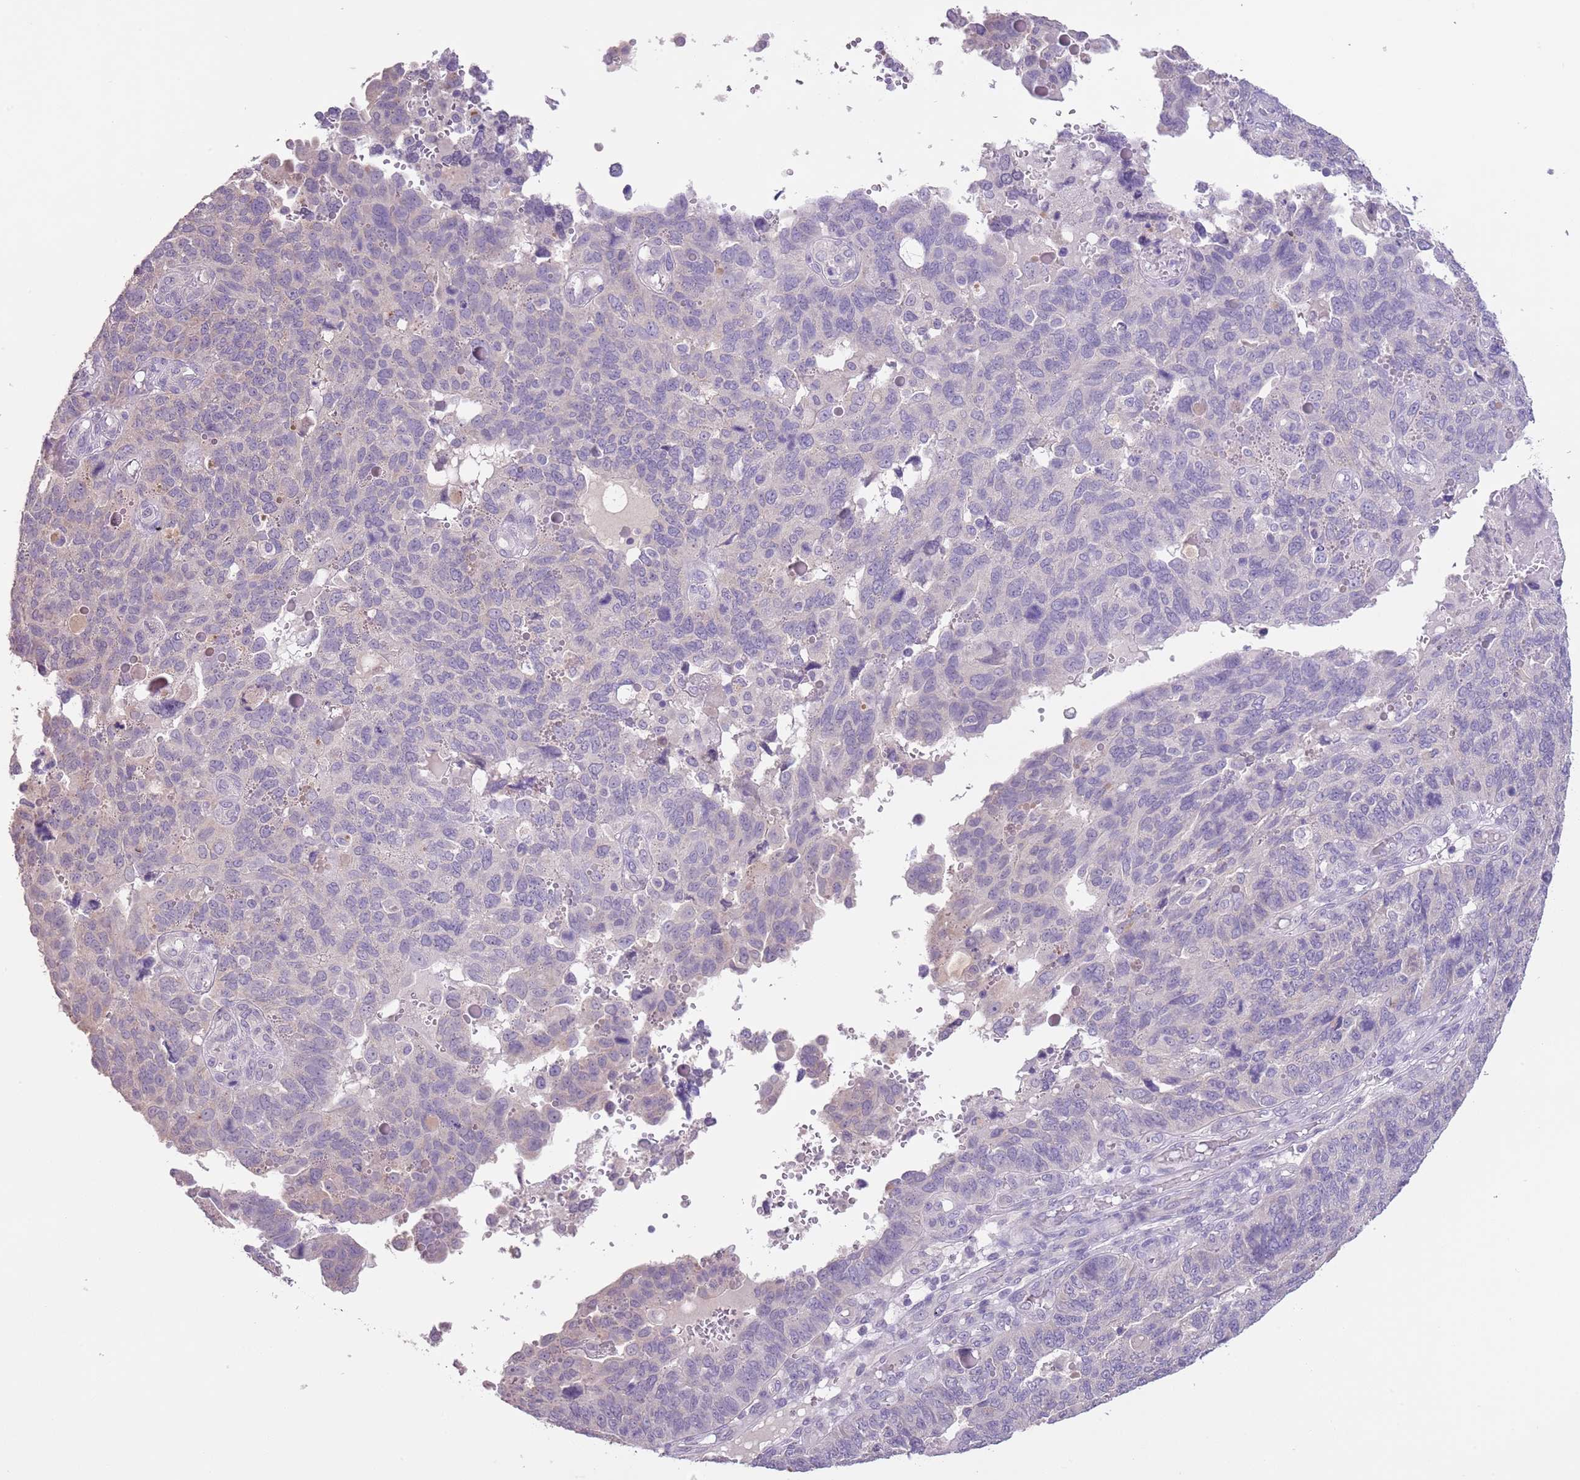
{"staining": {"intensity": "negative", "quantity": "none", "location": "none"}, "tissue": "endometrial cancer", "cell_type": "Tumor cells", "image_type": "cancer", "snomed": [{"axis": "morphology", "description": "Adenocarcinoma, NOS"}, {"axis": "topography", "description": "Endometrium"}], "caption": "Endometrial cancer was stained to show a protein in brown. There is no significant positivity in tumor cells.", "gene": "SLC35E3", "patient": {"sex": "female", "age": 66}}